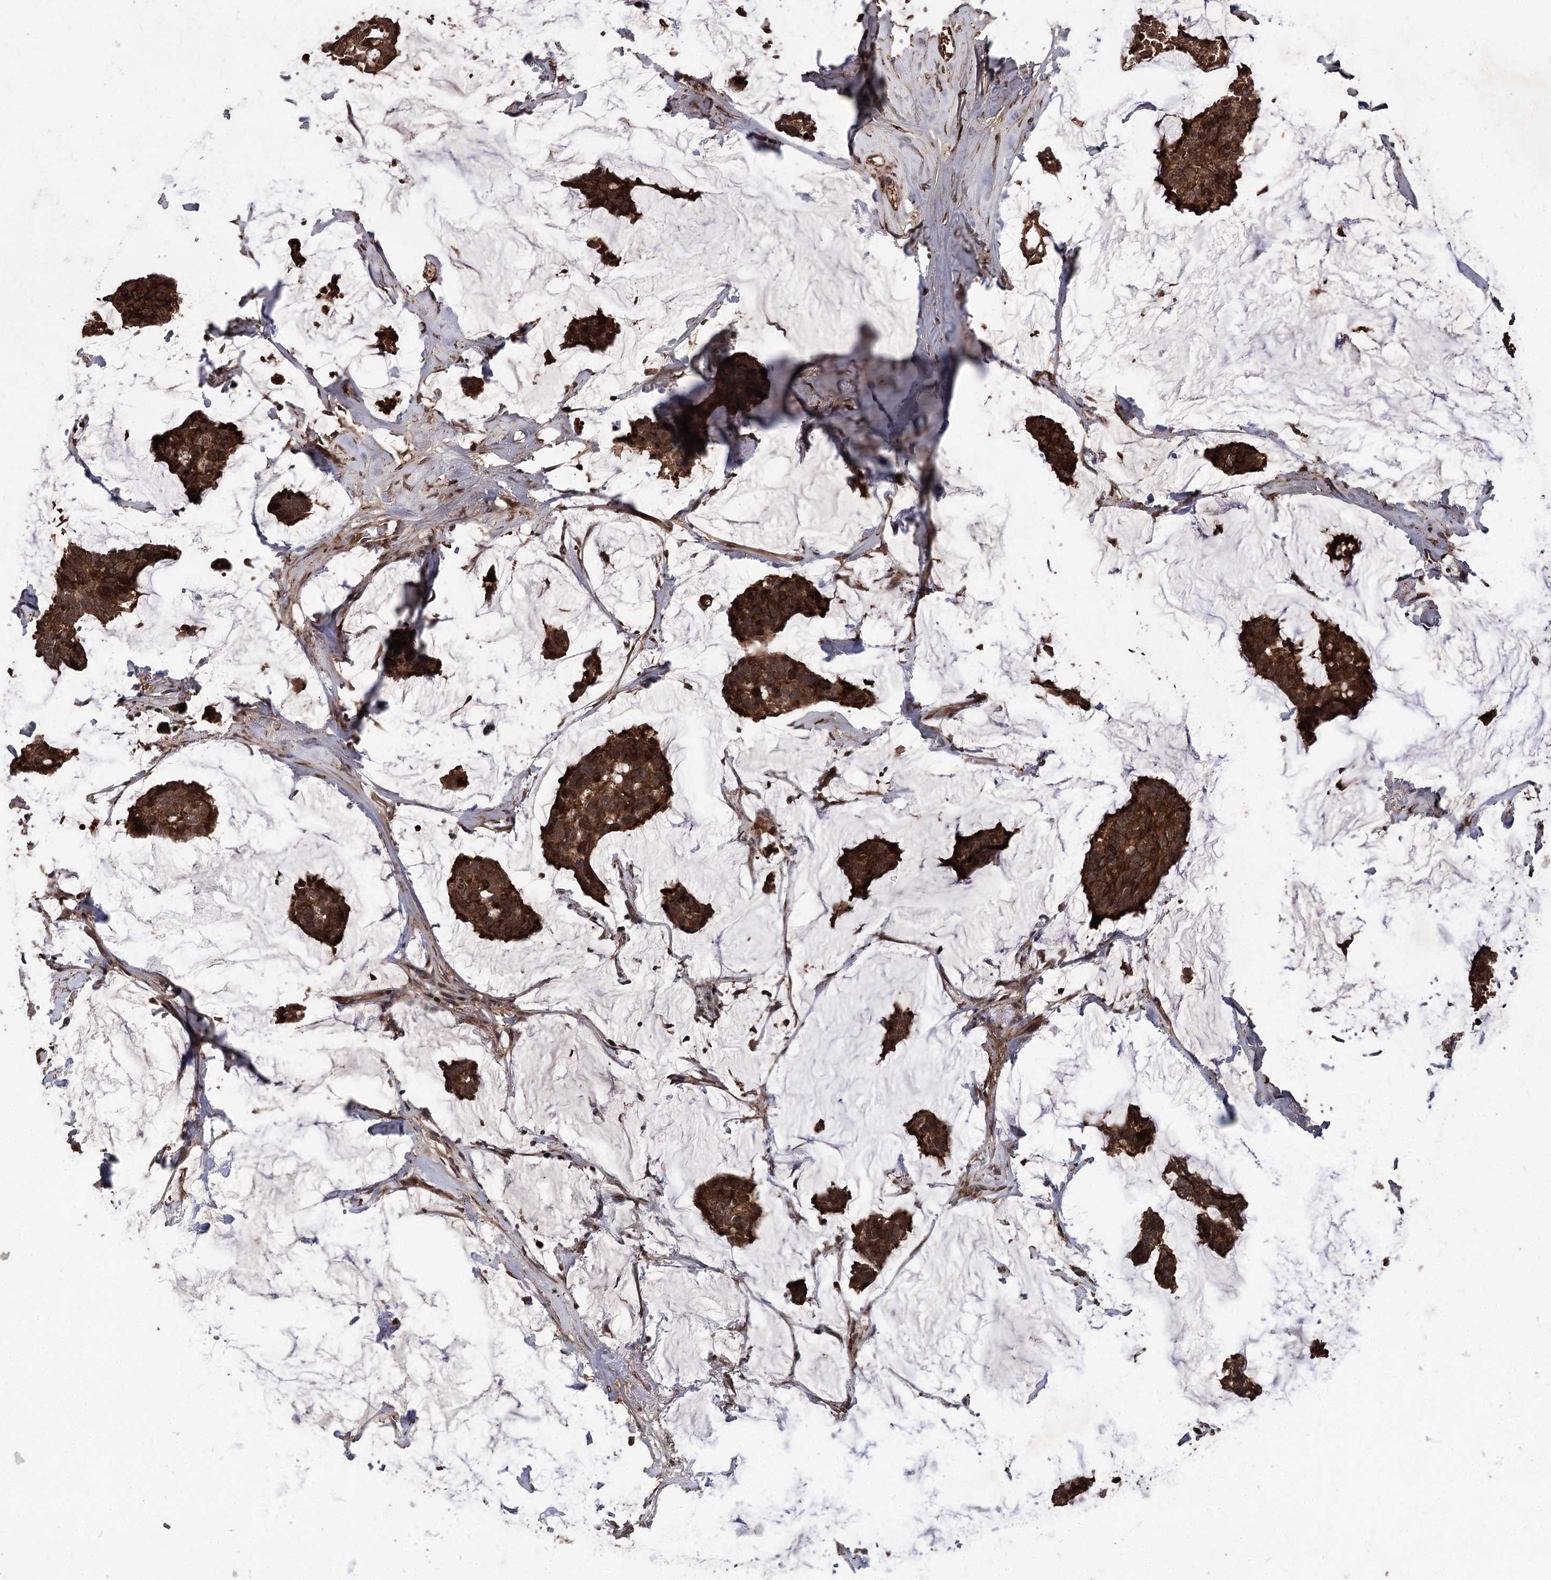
{"staining": {"intensity": "strong", "quantity": ">75%", "location": "cytoplasmic/membranous"}, "tissue": "breast cancer", "cell_type": "Tumor cells", "image_type": "cancer", "snomed": [{"axis": "morphology", "description": "Duct carcinoma"}, {"axis": "topography", "description": "Breast"}], "caption": "Immunohistochemical staining of human infiltrating ductal carcinoma (breast) displays strong cytoplasmic/membranous protein staining in approximately >75% of tumor cells.", "gene": "RASSF3", "patient": {"sex": "female", "age": 93}}